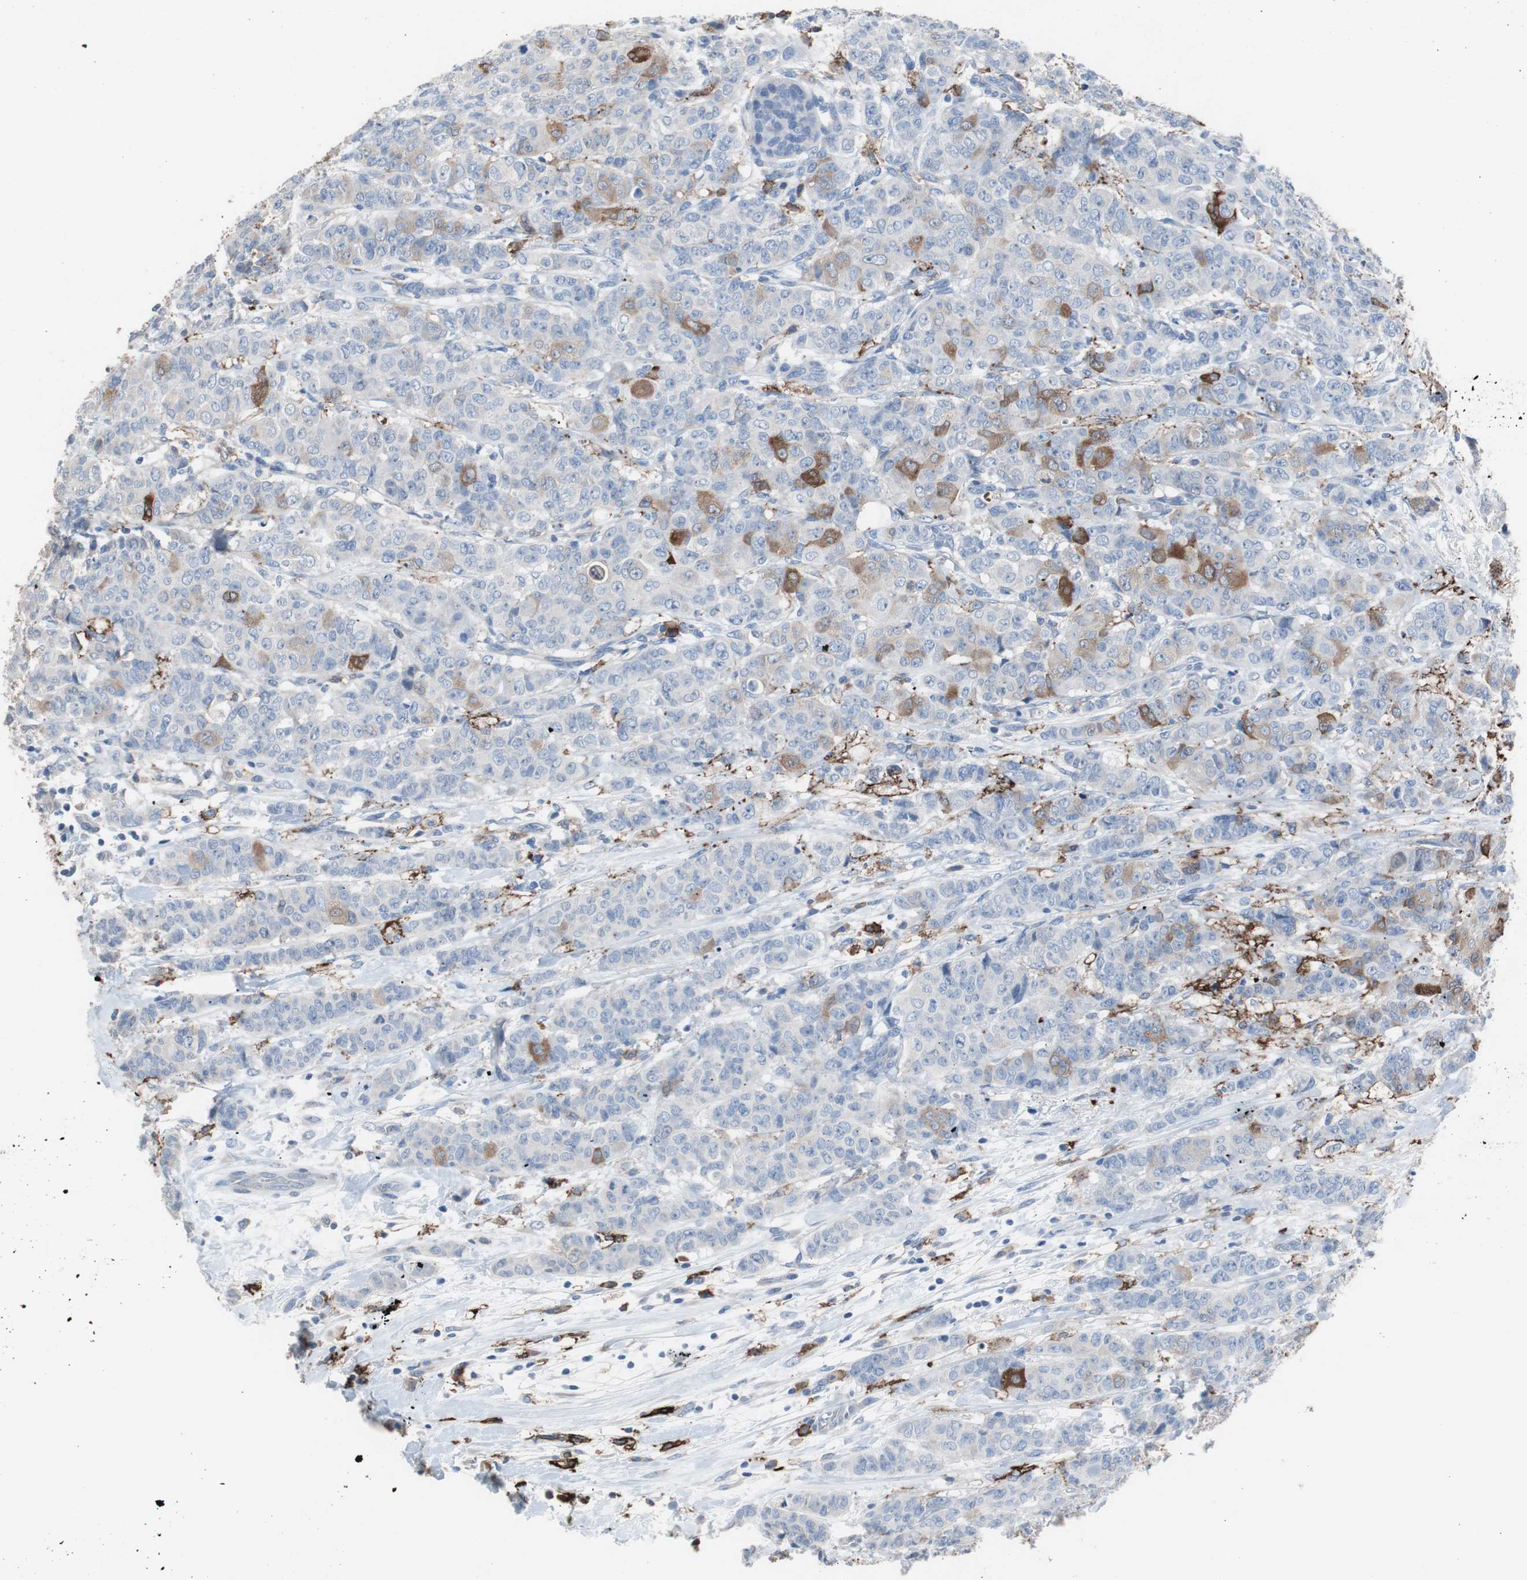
{"staining": {"intensity": "moderate", "quantity": "<25%", "location": "cytoplasmic/membranous"}, "tissue": "breast cancer", "cell_type": "Tumor cells", "image_type": "cancer", "snomed": [{"axis": "morphology", "description": "Duct carcinoma"}, {"axis": "topography", "description": "Breast"}], "caption": "Infiltrating ductal carcinoma (breast) stained with immunohistochemistry demonstrates moderate cytoplasmic/membranous positivity in about <25% of tumor cells.", "gene": "FCGR2B", "patient": {"sex": "female", "age": 40}}